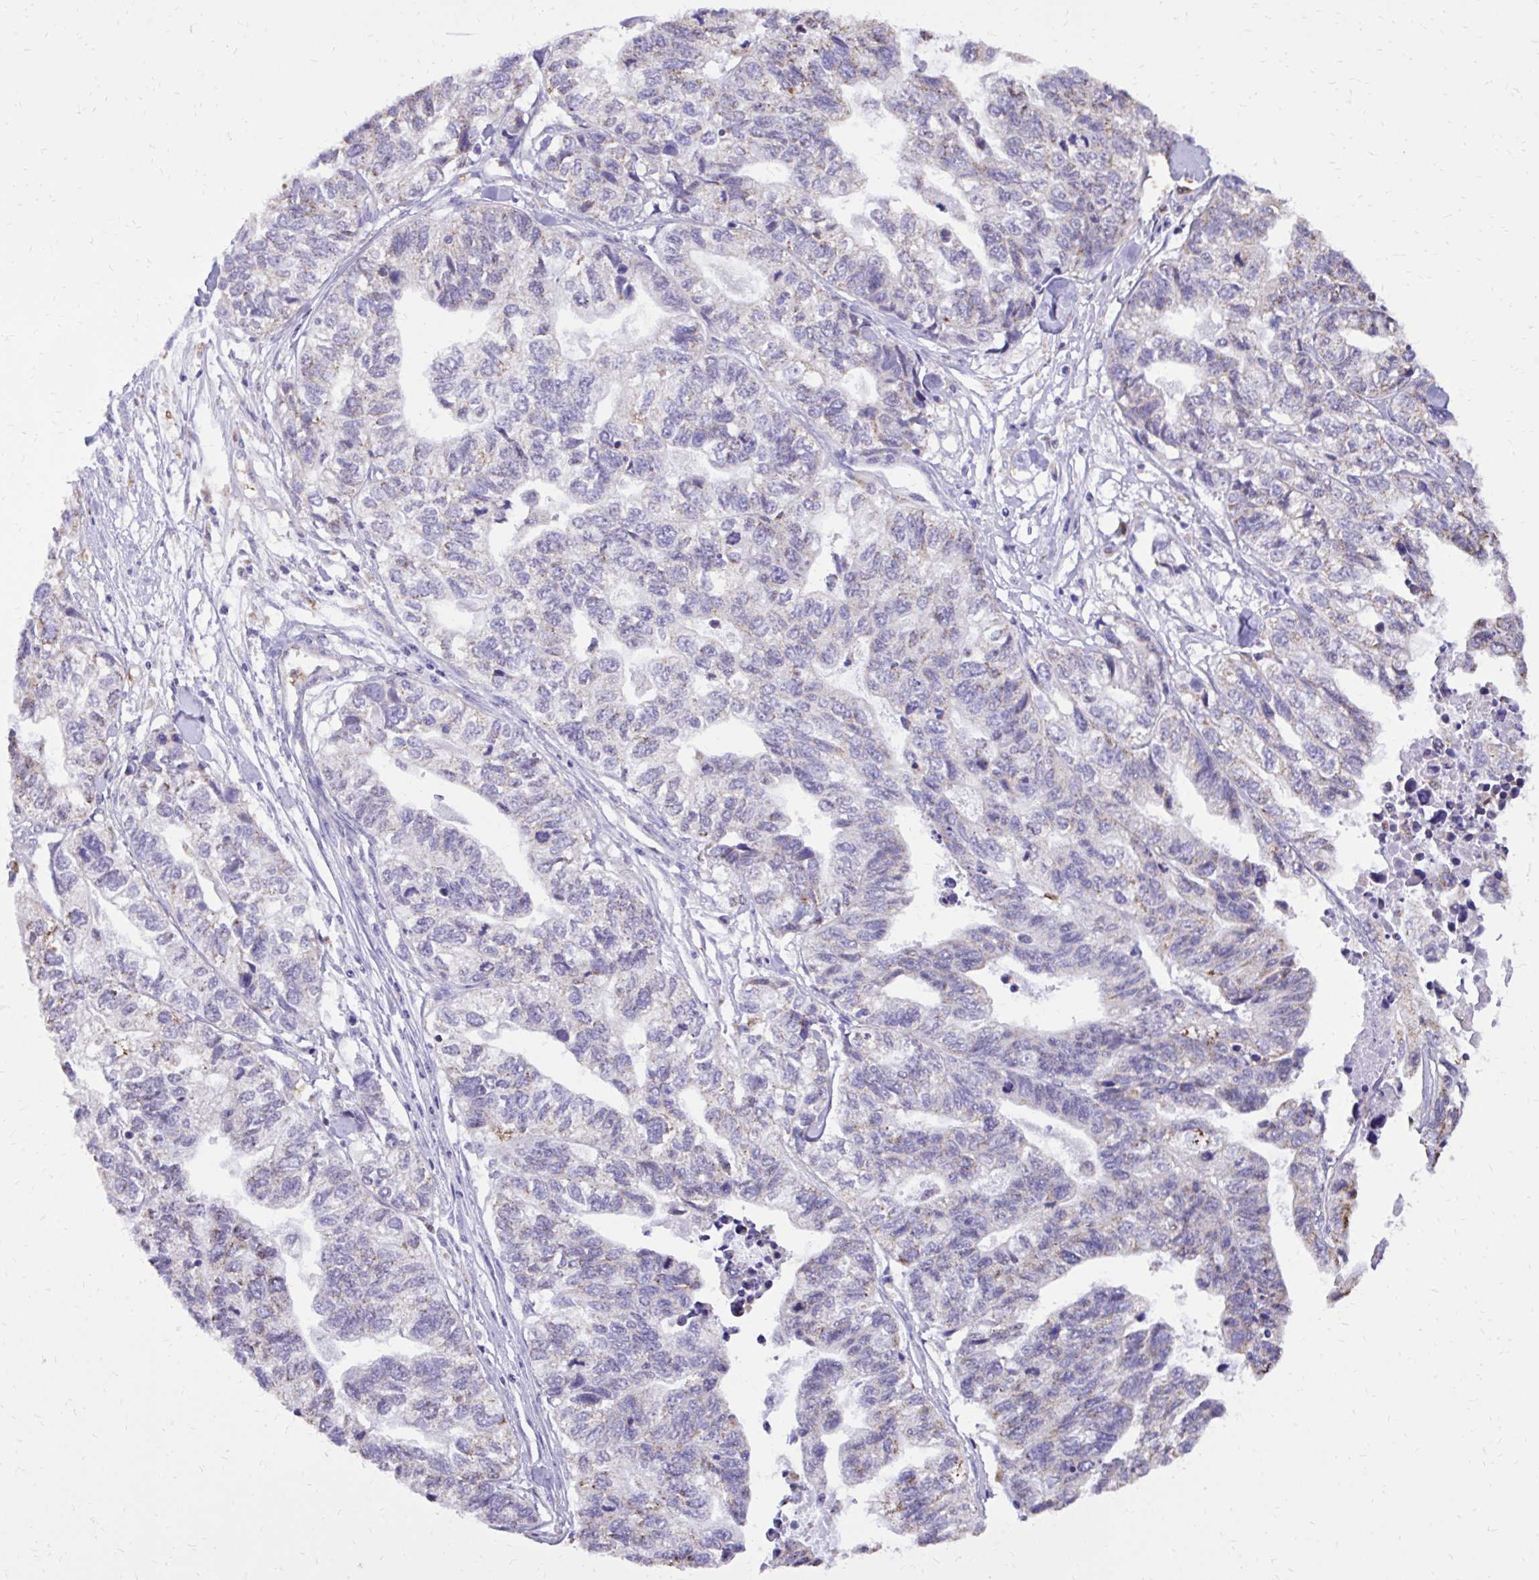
{"staining": {"intensity": "weak", "quantity": "<25%", "location": "cytoplasmic/membranous"}, "tissue": "stomach cancer", "cell_type": "Tumor cells", "image_type": "cancer", "snomed": [{"axis": "morphology", "description": "Adenocarcinoma, NOS"}, {"axis": "topography", "description": "Stomach, upper"}], "caption": "Stomach adenocarcinoma was stained to show a protein in brown. There is no significant staining in tumor cells. (DAB immunohistochemistry (IHC), high magnification).", "gene": "CAT", "patient": {"sex": "female", "age": 67}}